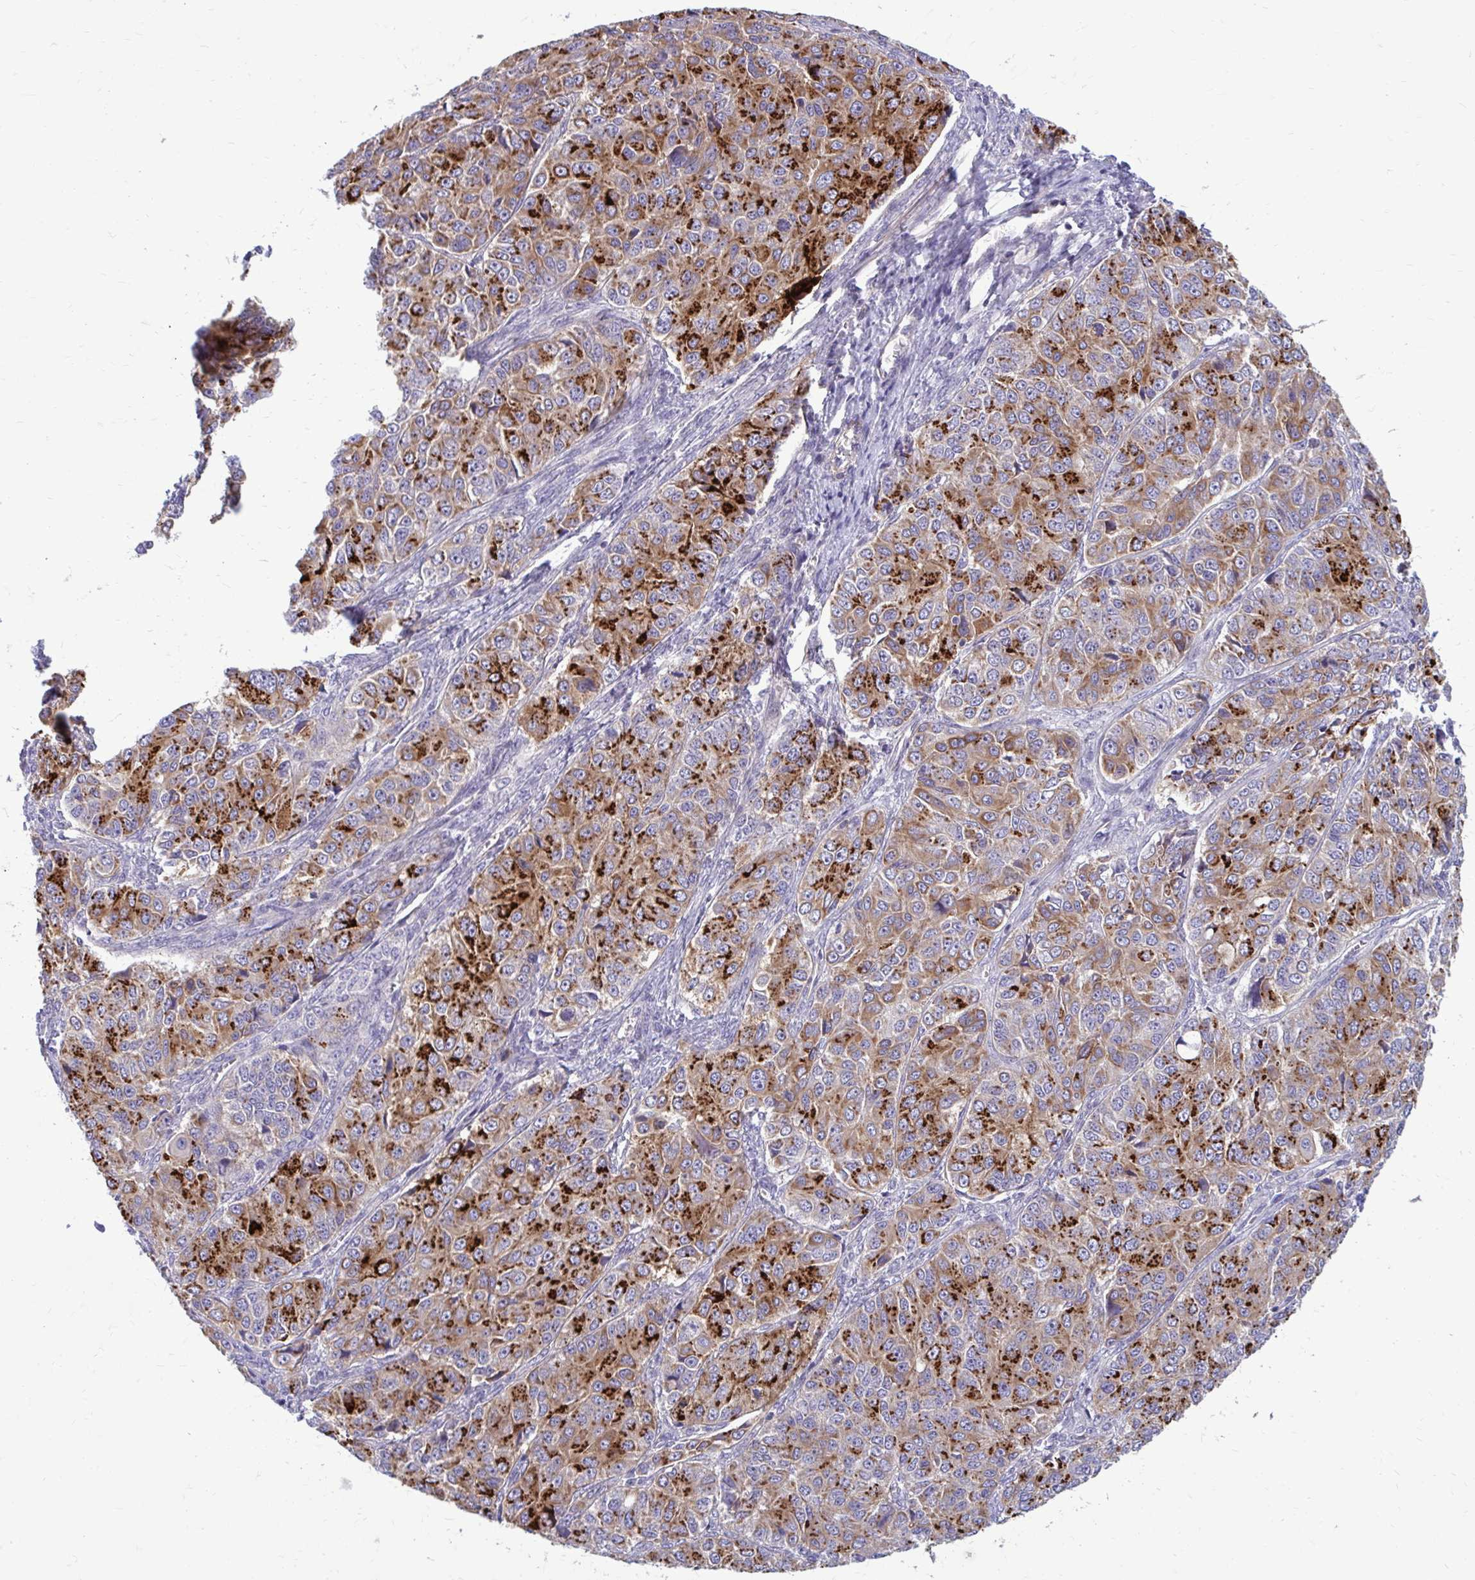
{"staining": {"intensity": "strong", "quantity": "25%-75%", "location": "cytoplasmic/membranous"}, "tissue": "ovarian cancer", "cell_type": "Tumor cells", "image_type": "cancer", "snomed": [{"axis": "morphology", "description": "Carcinoma, endometroid"}, {"axis": "topography", "description": "Ovary"}], "caption": "This photomicrograph shows IHC staining of ovarian endometroid carcinoma, with high strong cytoplasmic/membranous expression in about 25%-75% of tumor cells.", "gene": "FAP", "patient": {"sex": "female", "age": 51}}